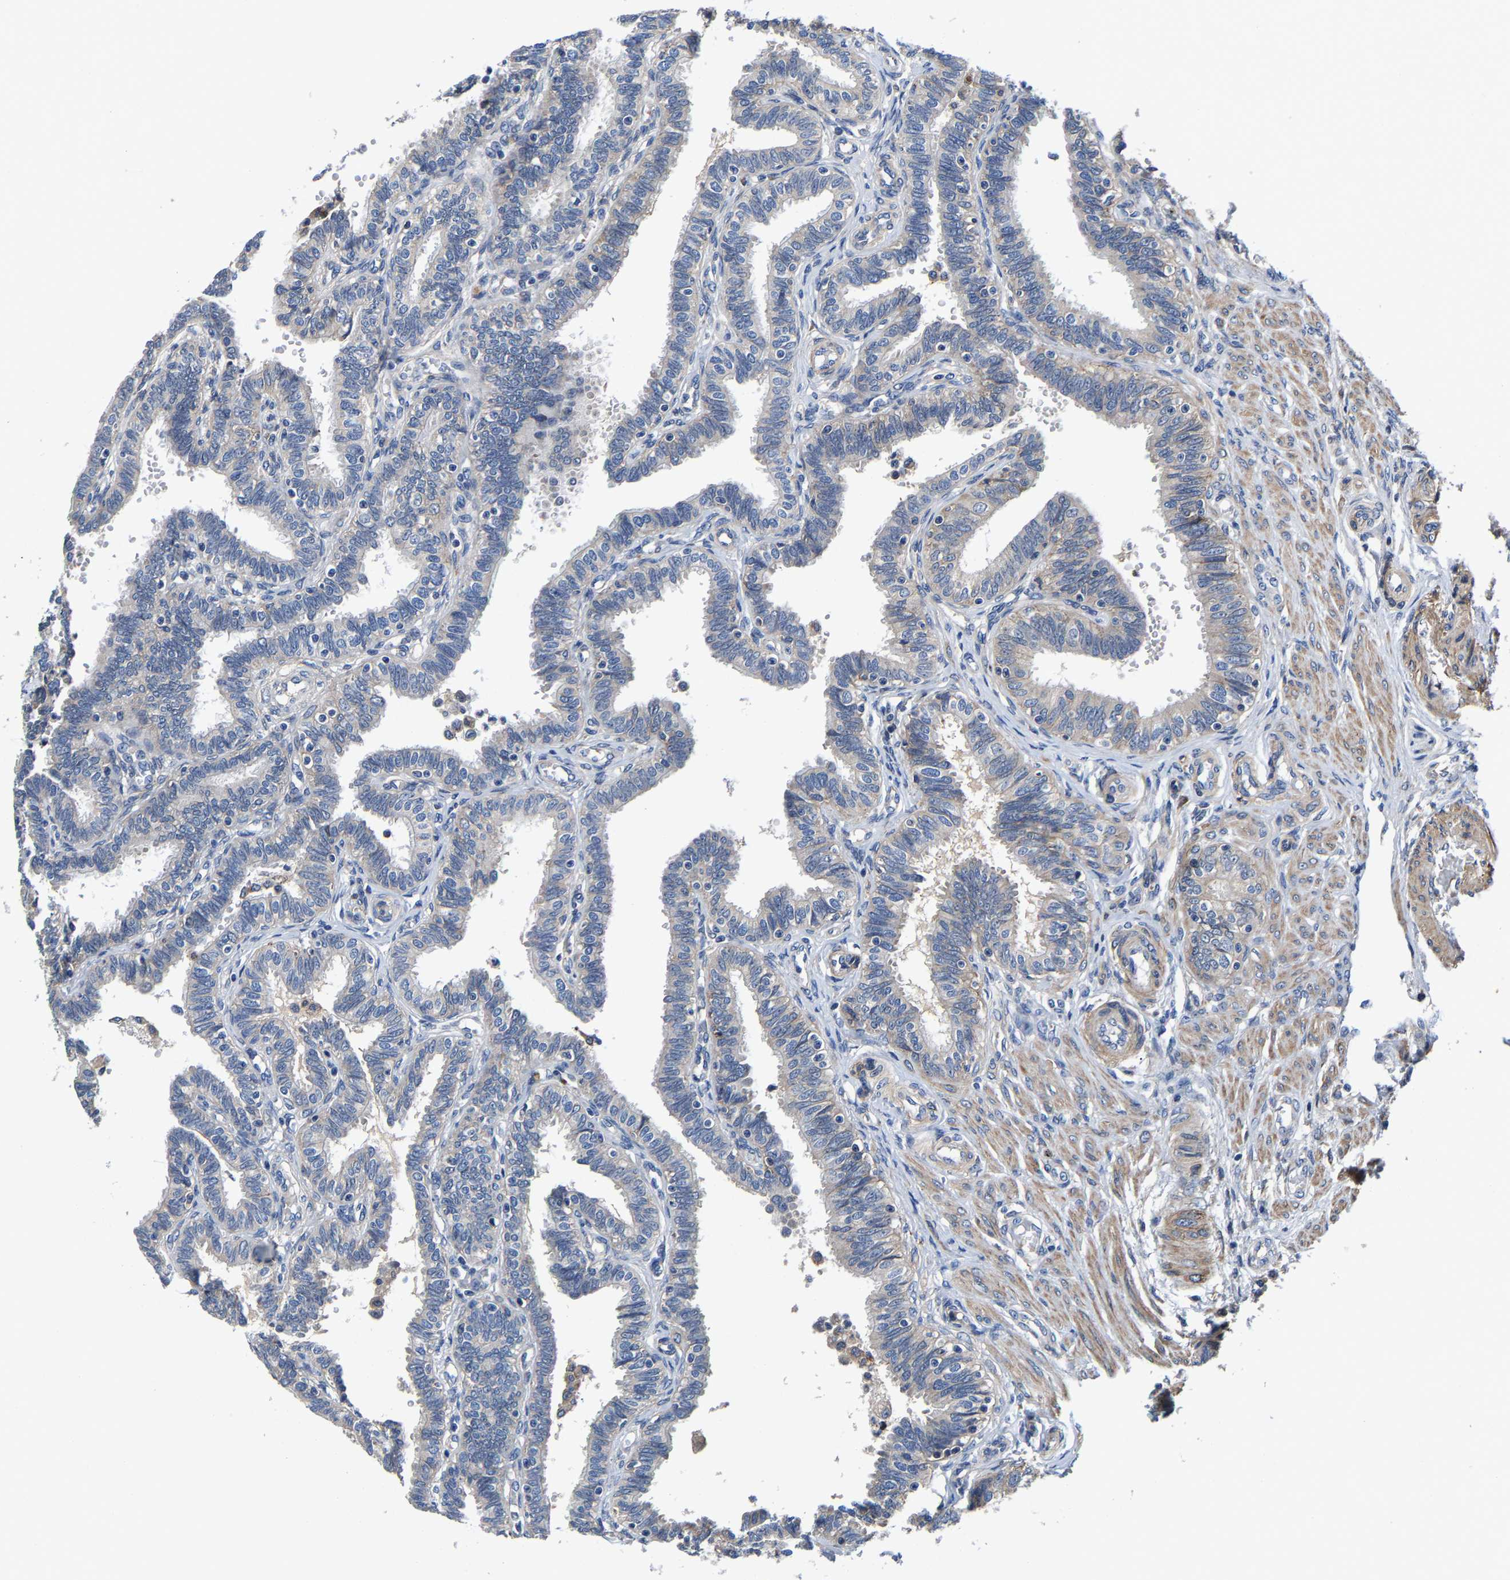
{"staining": {"intensity": "negative", "quantity": "none", "location": "none"}, "tissue": "fallopian tube", "cell_type": "Glandular cells", "image_type": "normal", "snomed": [{"axis": "morphology", "description": "Normal tissue, NOS"}, {"axis": "topography", "description": "Fallopian tube"}, {"axis": "topography", "description": "Placenta"}], "caption": "This is an IHC micrograph of unremarkable fallopian tube. There is no positivity in glandular cells.", "gene": "SLC12A2", "patient": {"sex": "female", "age": 34}}